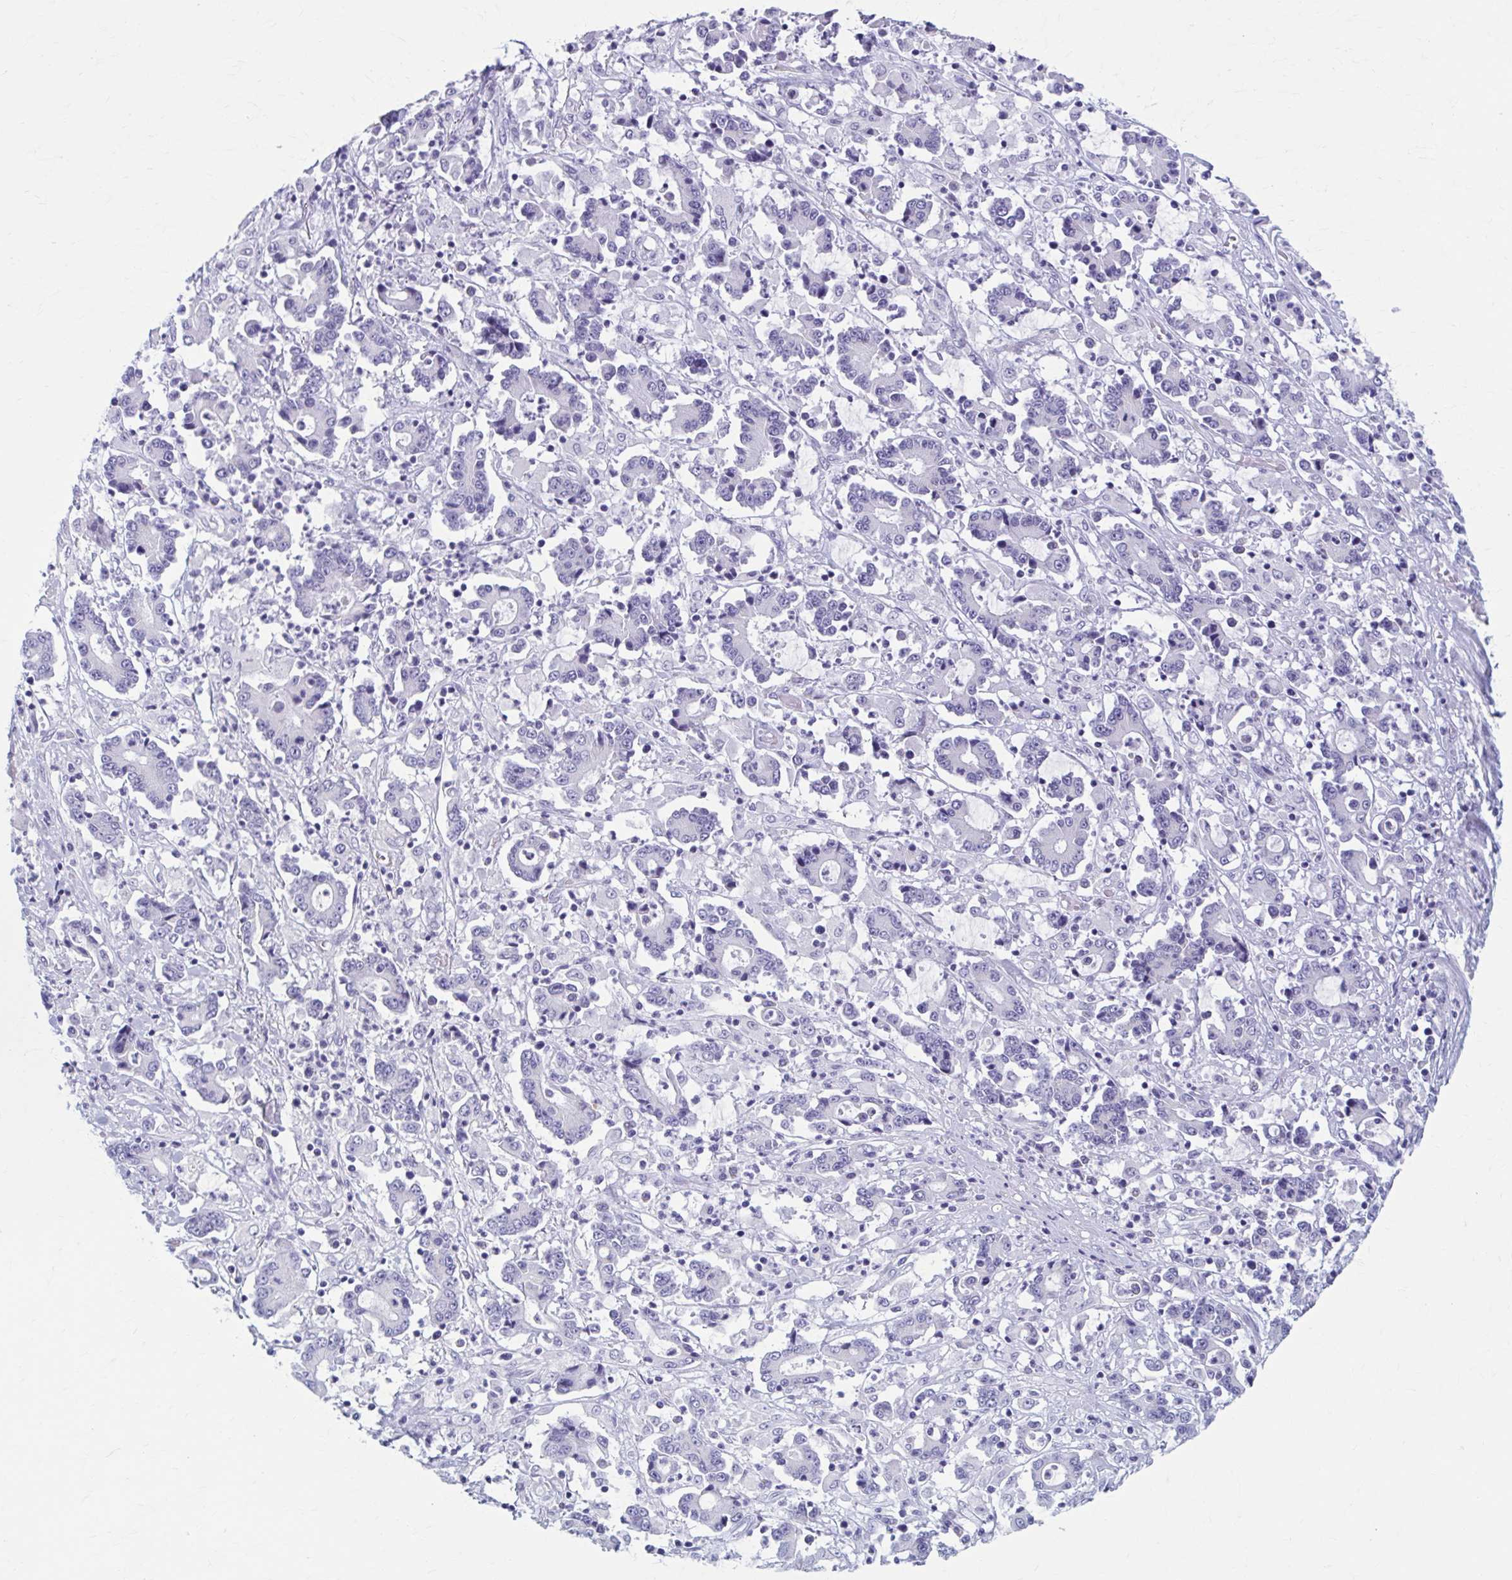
{"staining": {"intensity": "negative", "quantity": "none", "location": "none"}, "tissue": "stomach cancer", "cell_type": "Tumor cells", "image_type": "cancer", "snomed": [{"axis": "morphology", "description": "Adenocarcinoma, NOS"}, {"axis": "topography", "description": "Stomach, upper"}], "caption": "Stomach adenocarcinoma stained for a protein using immunohistochemistry (IHC) exhibits no expression tumor cells.", "gene": "KCNE2", "patient": {"sex": "male", "age": 68}}